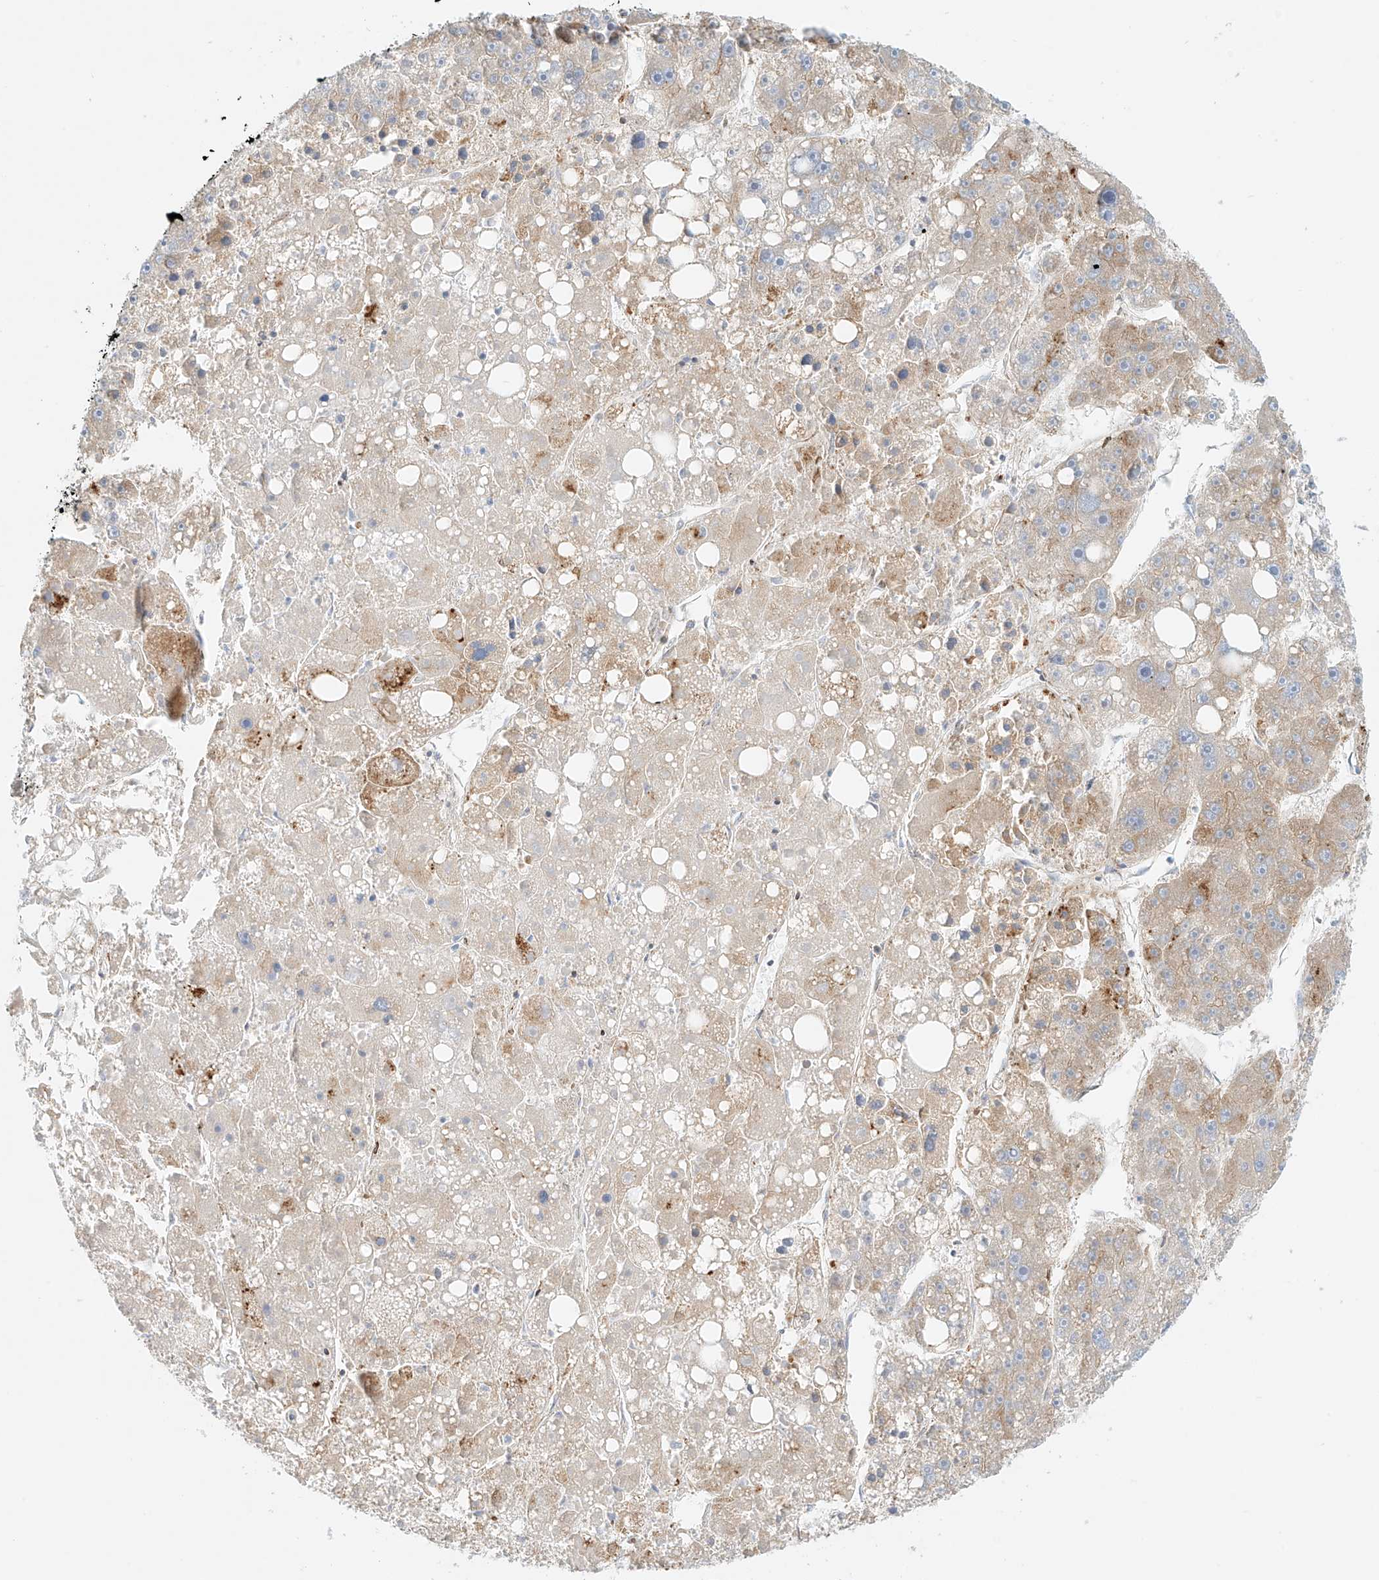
{"staining": {"intensity": "weak", "quantity": "25%-75%", "location": "cytoplasmic/membranous"}, "tissue": "liver cancer", "cell_type": "Tumor cells", "image_type": "cancer", "snomed": [{"axis": "morphology", "description": "Carcinoma, Hepatocellular, NOS"}, {"axis": "topography", "description": "Liver"}], "caption": "Immunohistochemical staining of human liver cancer displays low levels of weak cytoplasmic/membranous staining in about 25%-75% of tumor cells.", "gene": "PCYOX1", "patient": {"sex": "female", "age": 61}}